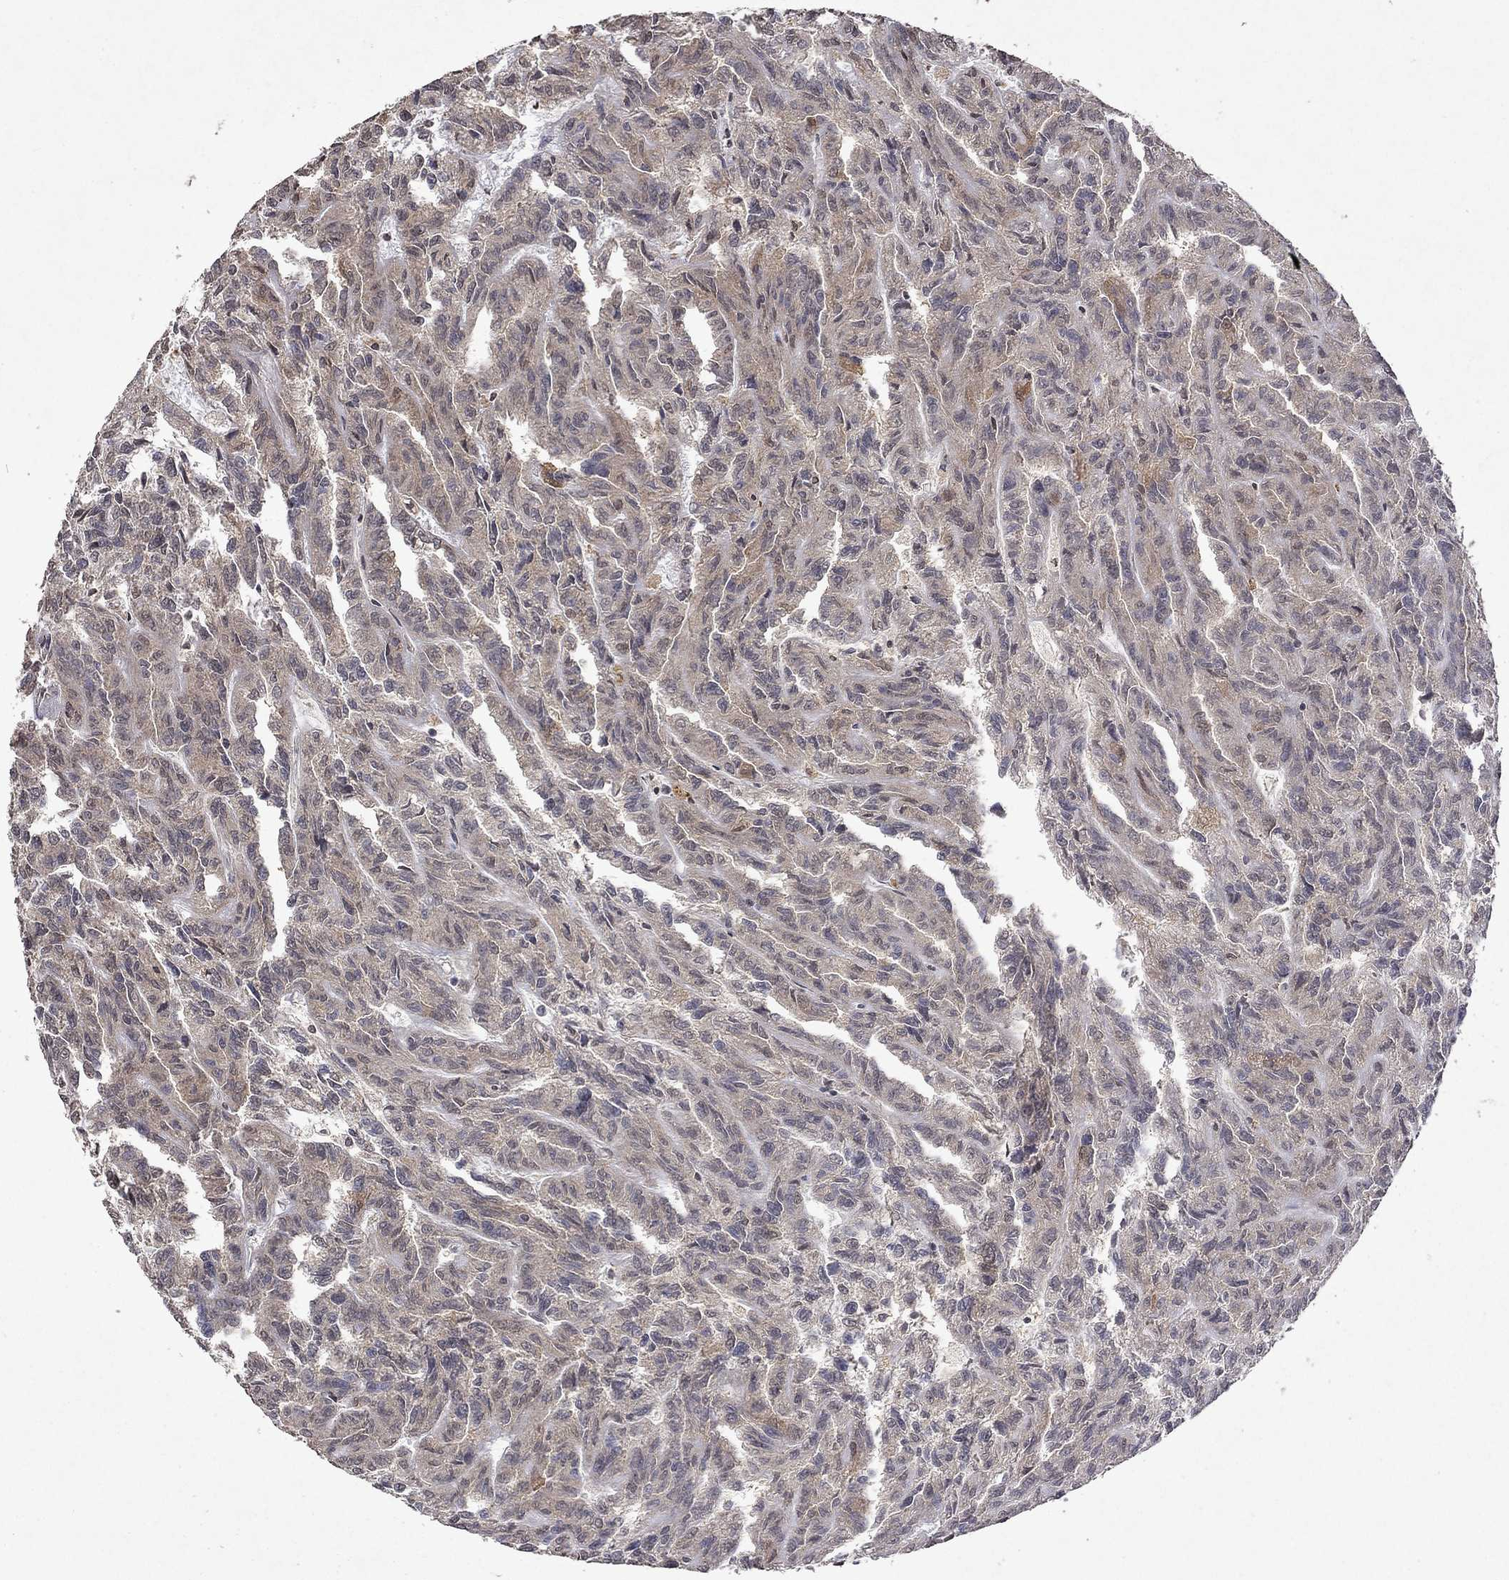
{"staining": {"intensity": "weak", "quantity": ">75%", "location": "cytoplasmic/membranous"}, "tissue": "renal cancer", "cell_type": "Tumor cells", "image_type": "cancer", "snomed": [{"axis": "morphology", "description": "Adenocarcinoma, NOS"}, {"axis": "topography", "description": "Kidney"}], "caption": "Weak cytoplasmic/membranous staining for a protein is identified in approximately >75% of tumor cells of renal cancer (adenocarcinoma) using immunohistochemistry (IHC).", "gene": "TTC38", "patient": {"sex": "male", "age": 79}}